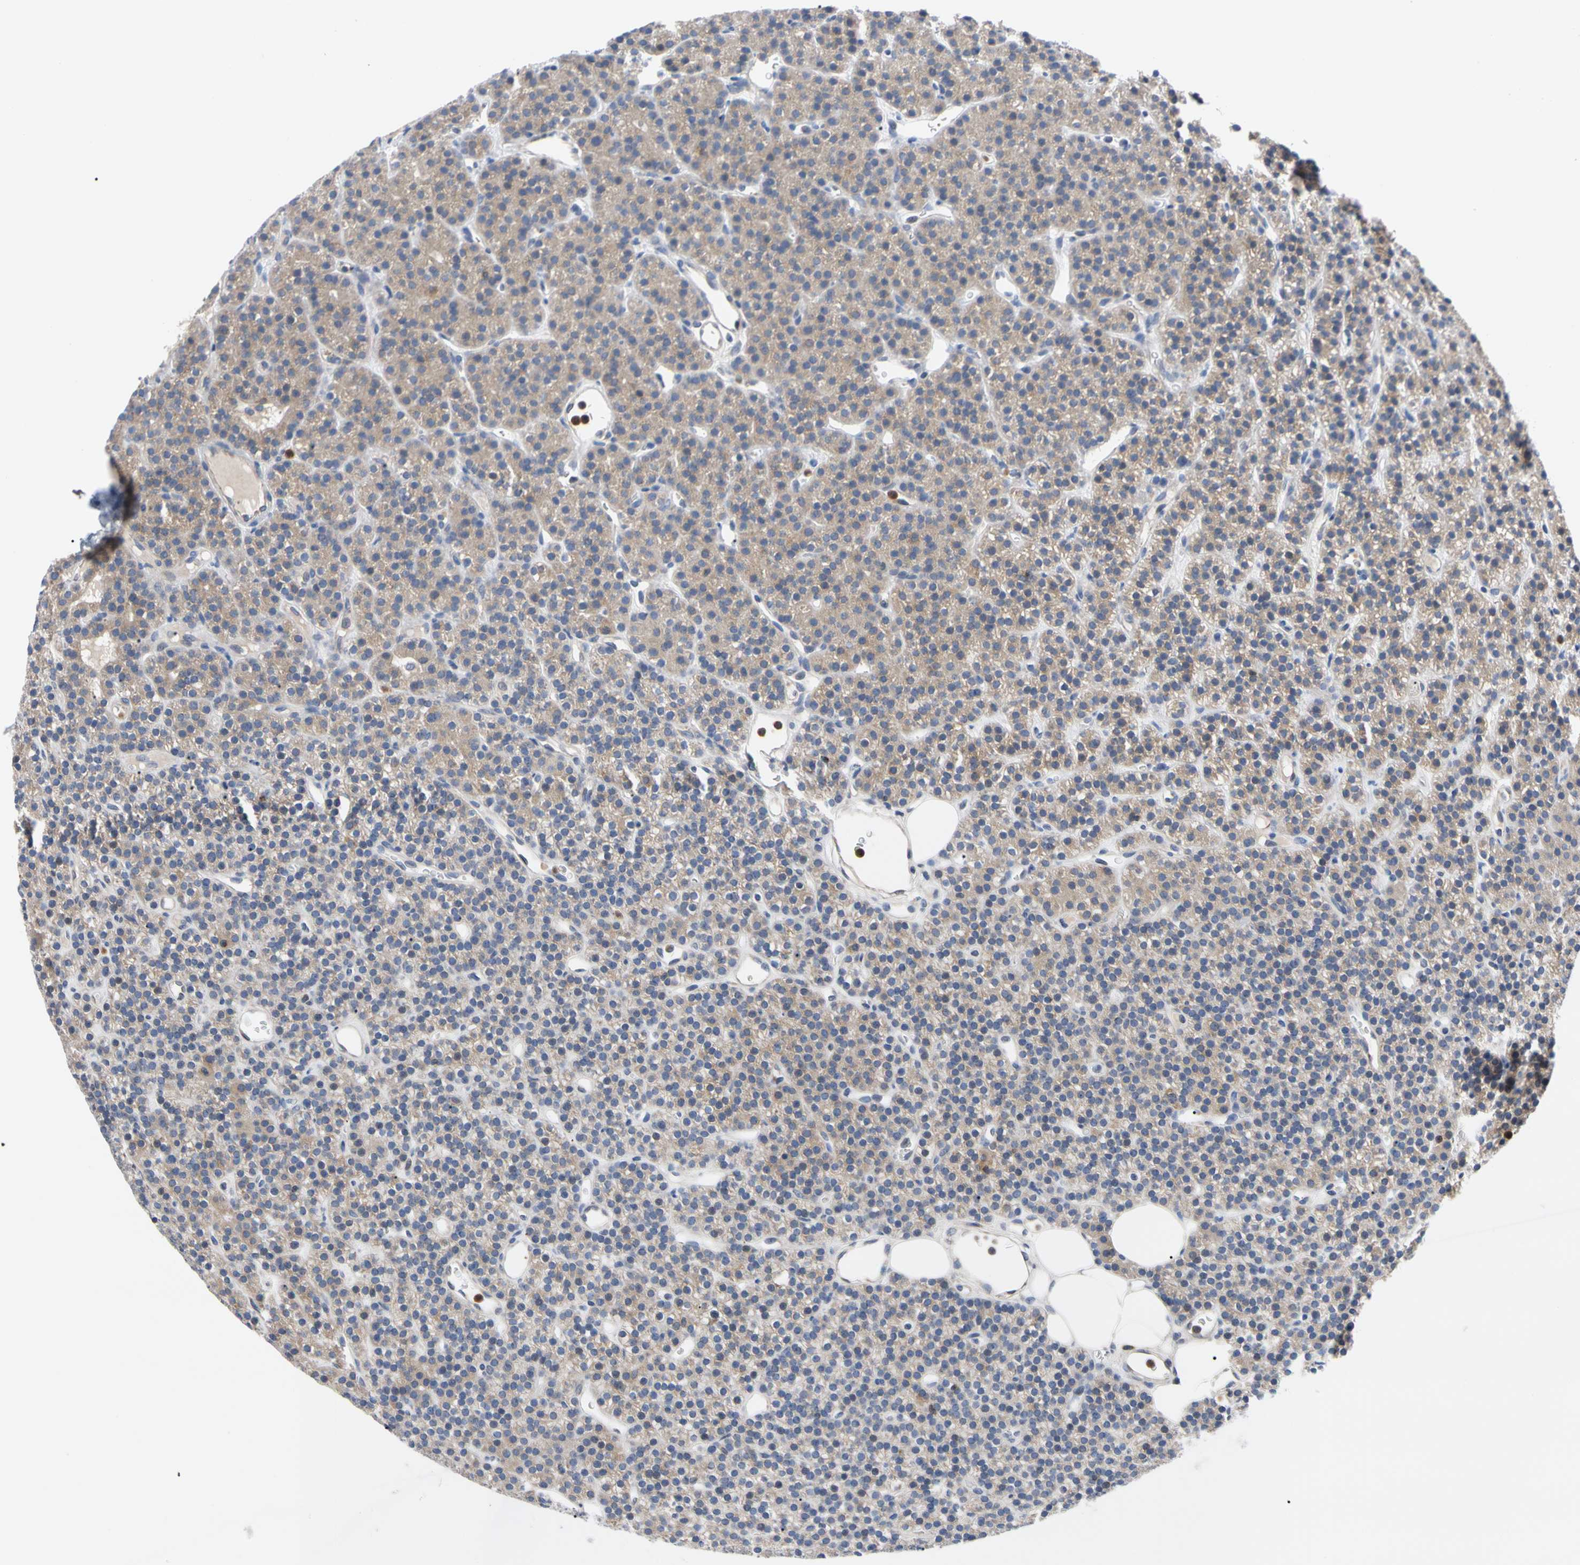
{"staining": {"intensity": "weak", "quantity": "25%-75%", "location": "cytoplasmic/membranous"}, "tissue": "parathyroid gland", "cell_type": "Glandular cells", "image_type": "normal", "snomed": [{"axis": "morphology", "description": "Normal tissue, NOS"}, {"axis": "morphology", "description": "Hyperplasia, NOS"}, {"axis": "topography", "description": "Parathyroid gland"}], "caption": "Immunohistochemical staining of unremarkable human parathyroid gland demonstrates weak cytoplasmic/membranous protein expression in approximately 25%-75% of glandular cells. The protein of interest is shown in brown color, while the nuclei are stained blue.", "gene": "MCL1", "patient": {"sex": "male", "age": 44}}